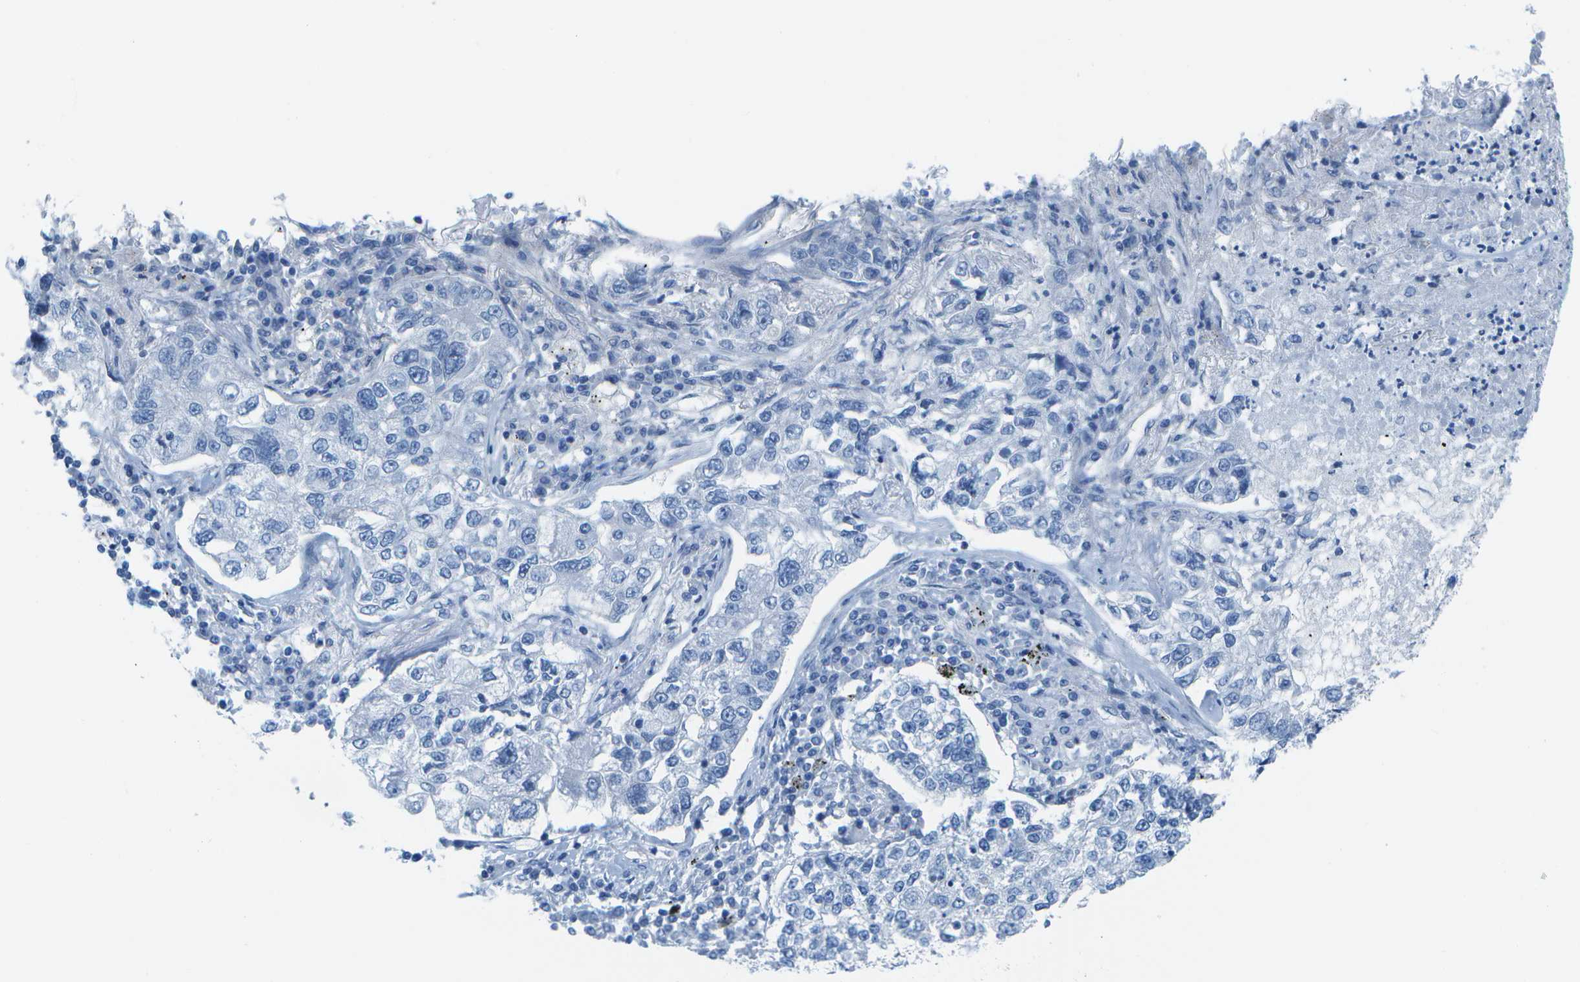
{"staining": {"intensity": "negative", "quantity": "none", "location": "none"}, "tissue": "lung cancer", "cell_type": "Tumor cells", "image_type": "cancer", "snomed": [{"axis": "morphology", "description": "Adenocarcinoma, NOS"}, {"axis": "topography", "description": "Lung"}], "caption": "Immunohistochemistry histopathology image of human lung adenocarcinoma stained for a protein (brown), which reveals no staining in tumor cells.", "gene": "SORBS3", "patient": {"sex": "male", "age": 49}}